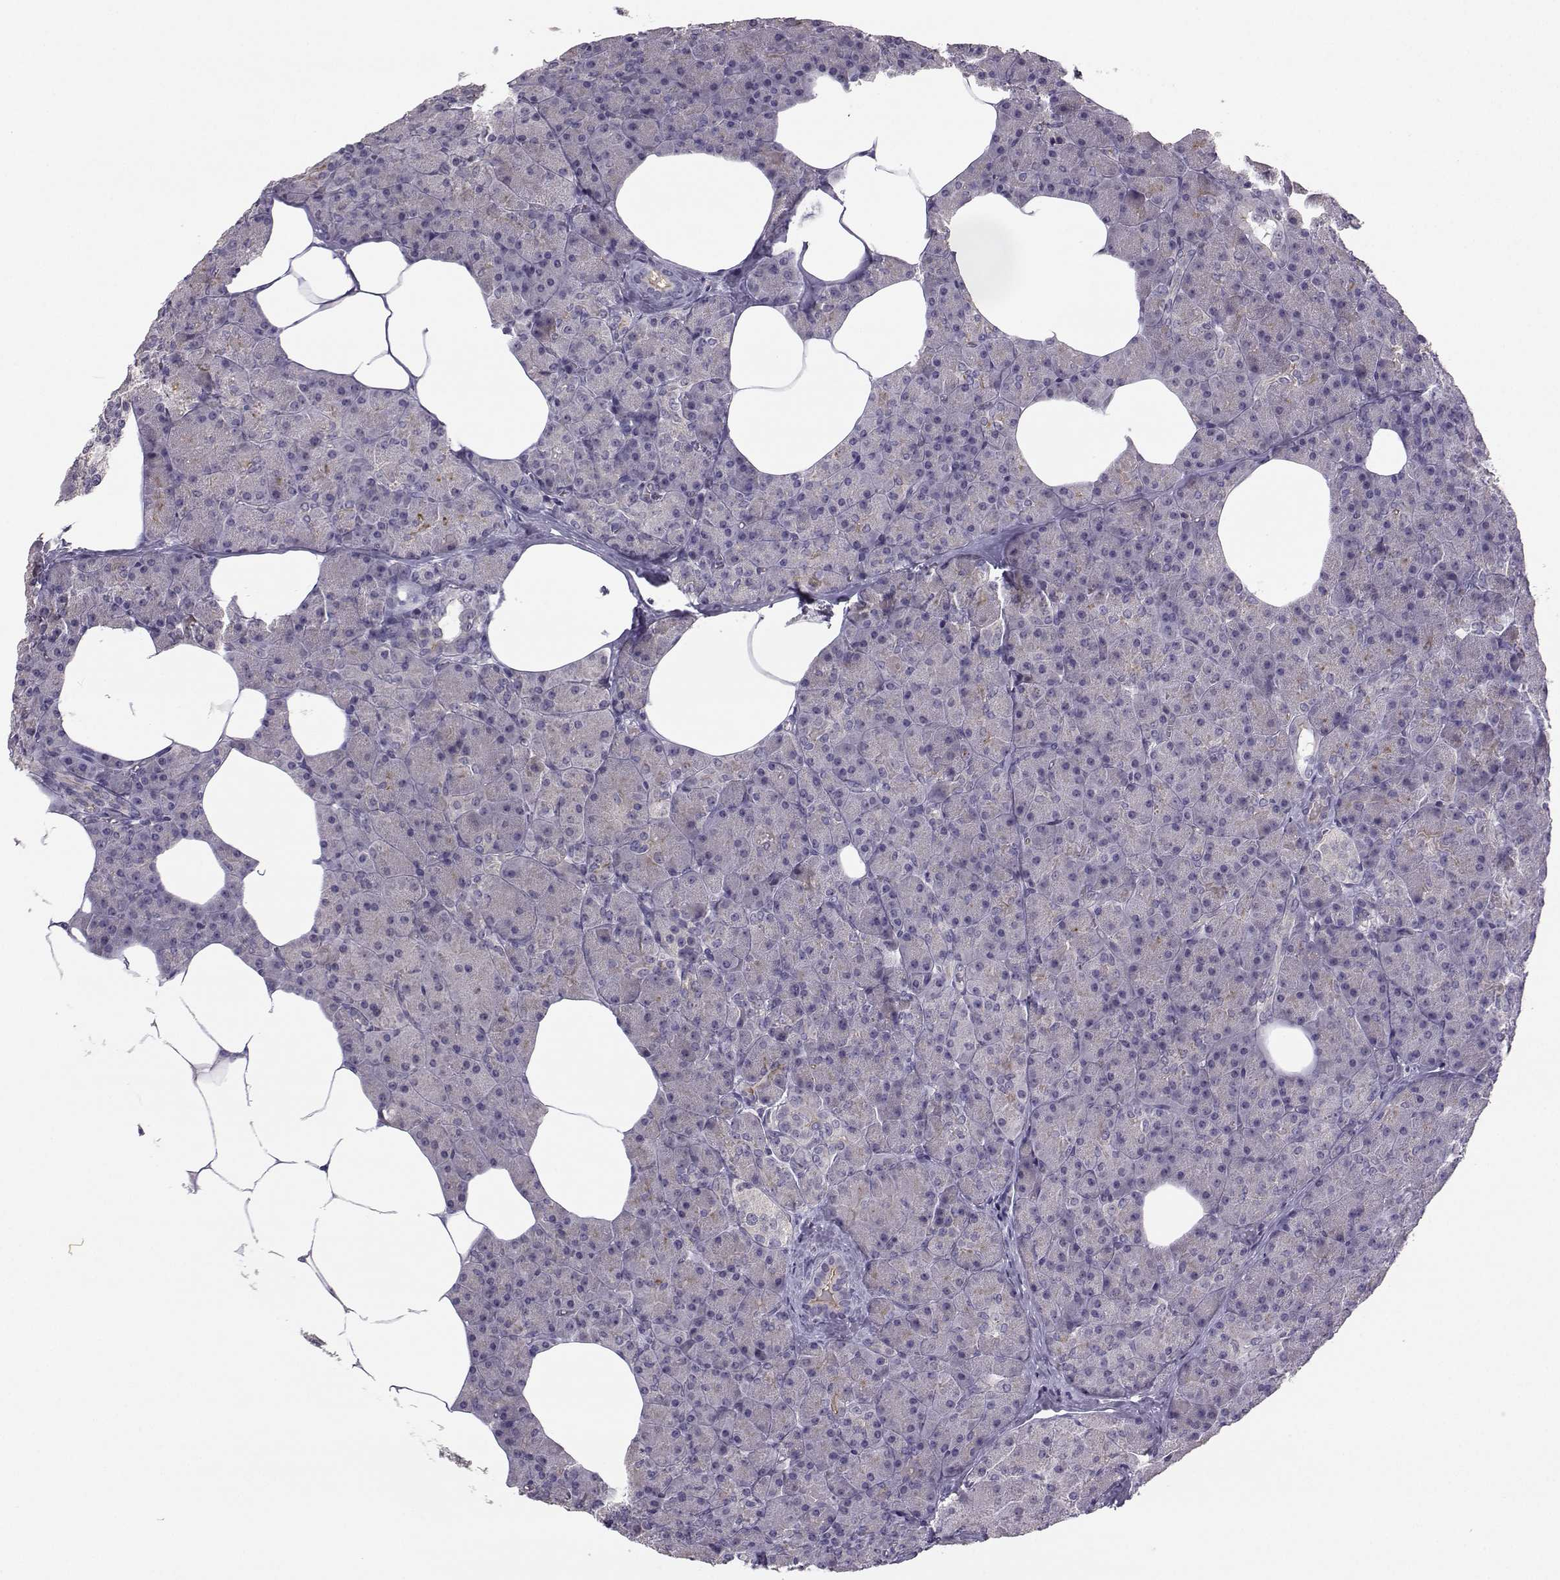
{"staining": {"intensity": "weak", "quantity": "<25%", "location": "cytoplasmic/membranous"}, "tissue": "pancreas", "cell_type": "Exocrine glandular cells", "image_type": "normal", "snomed": [{"axis": "morphology", "description": "Normal tissue, NOS"}, {"axis": "topography", "description": "Pancreas"}], "caption": "Pancreas was stained to show a protein in brown. There is no significant expression in exocrine glandular cells. Brightfield microscopy of immunohistochemistry (IHC) stained with DAB (brown) and hematoxylin (blue), captured at high magnification.", "gene": "FCAMR", "patient": {"sex": "female", "age": 45}}